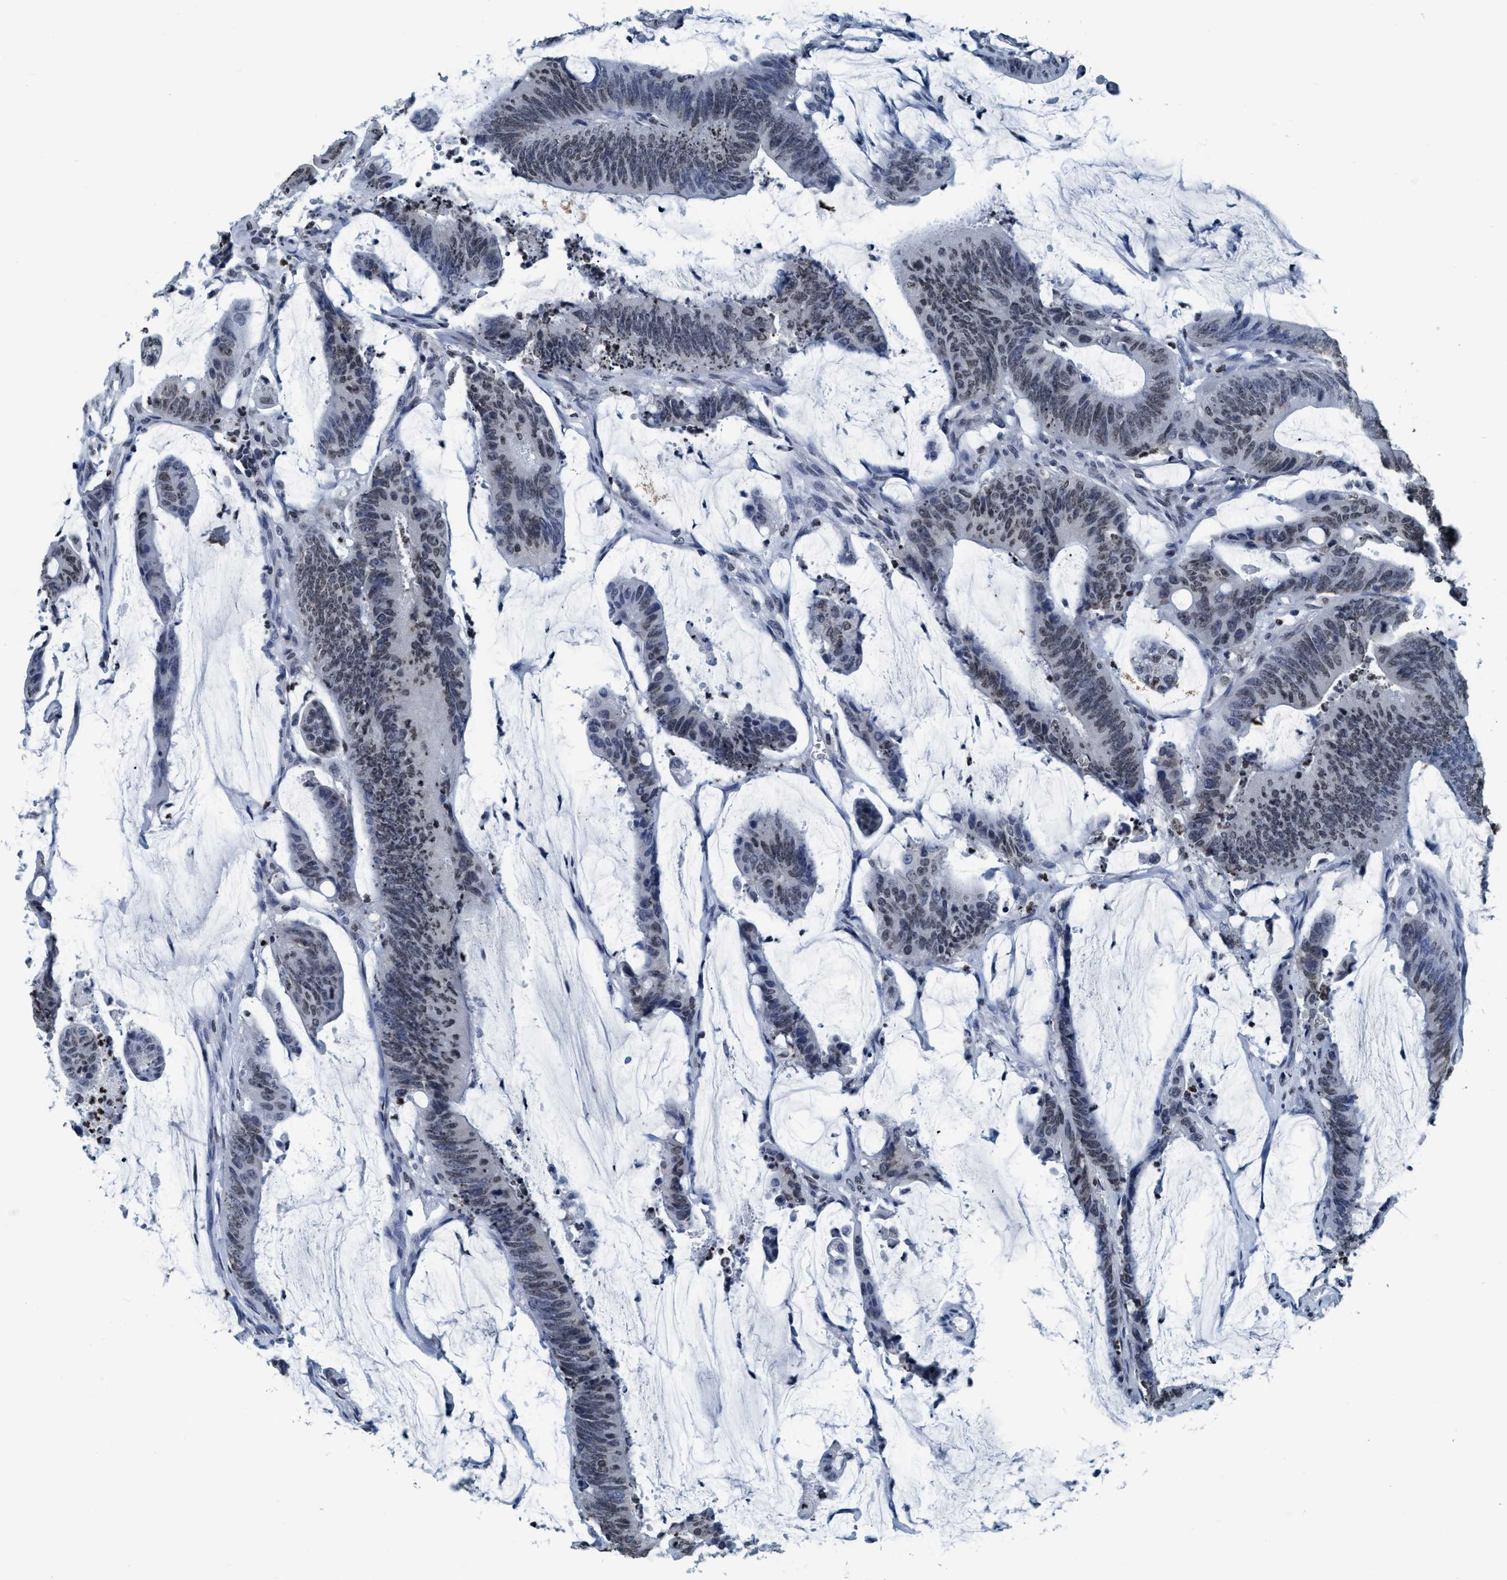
{"staining": {"intensity": "weak", "quantity": ">75%", "location": "nuclear"}, "tissue": "colorectal cancer", "cell_type": "Tumor cells", "image_type": "cancer", "snomed": [{"axis": "morphology", "description": "Adenocarcinoma, NOS"}, {"axis": "topography", "description": "Rectum"}], "caption": "DAB immunohistochemical staining of human colorectal cancer reveals weak nuclear protein positivity in about >75% of tumor cells.", "gene": "CCNE2", "patient": {"sex": "female", "age": 66}}